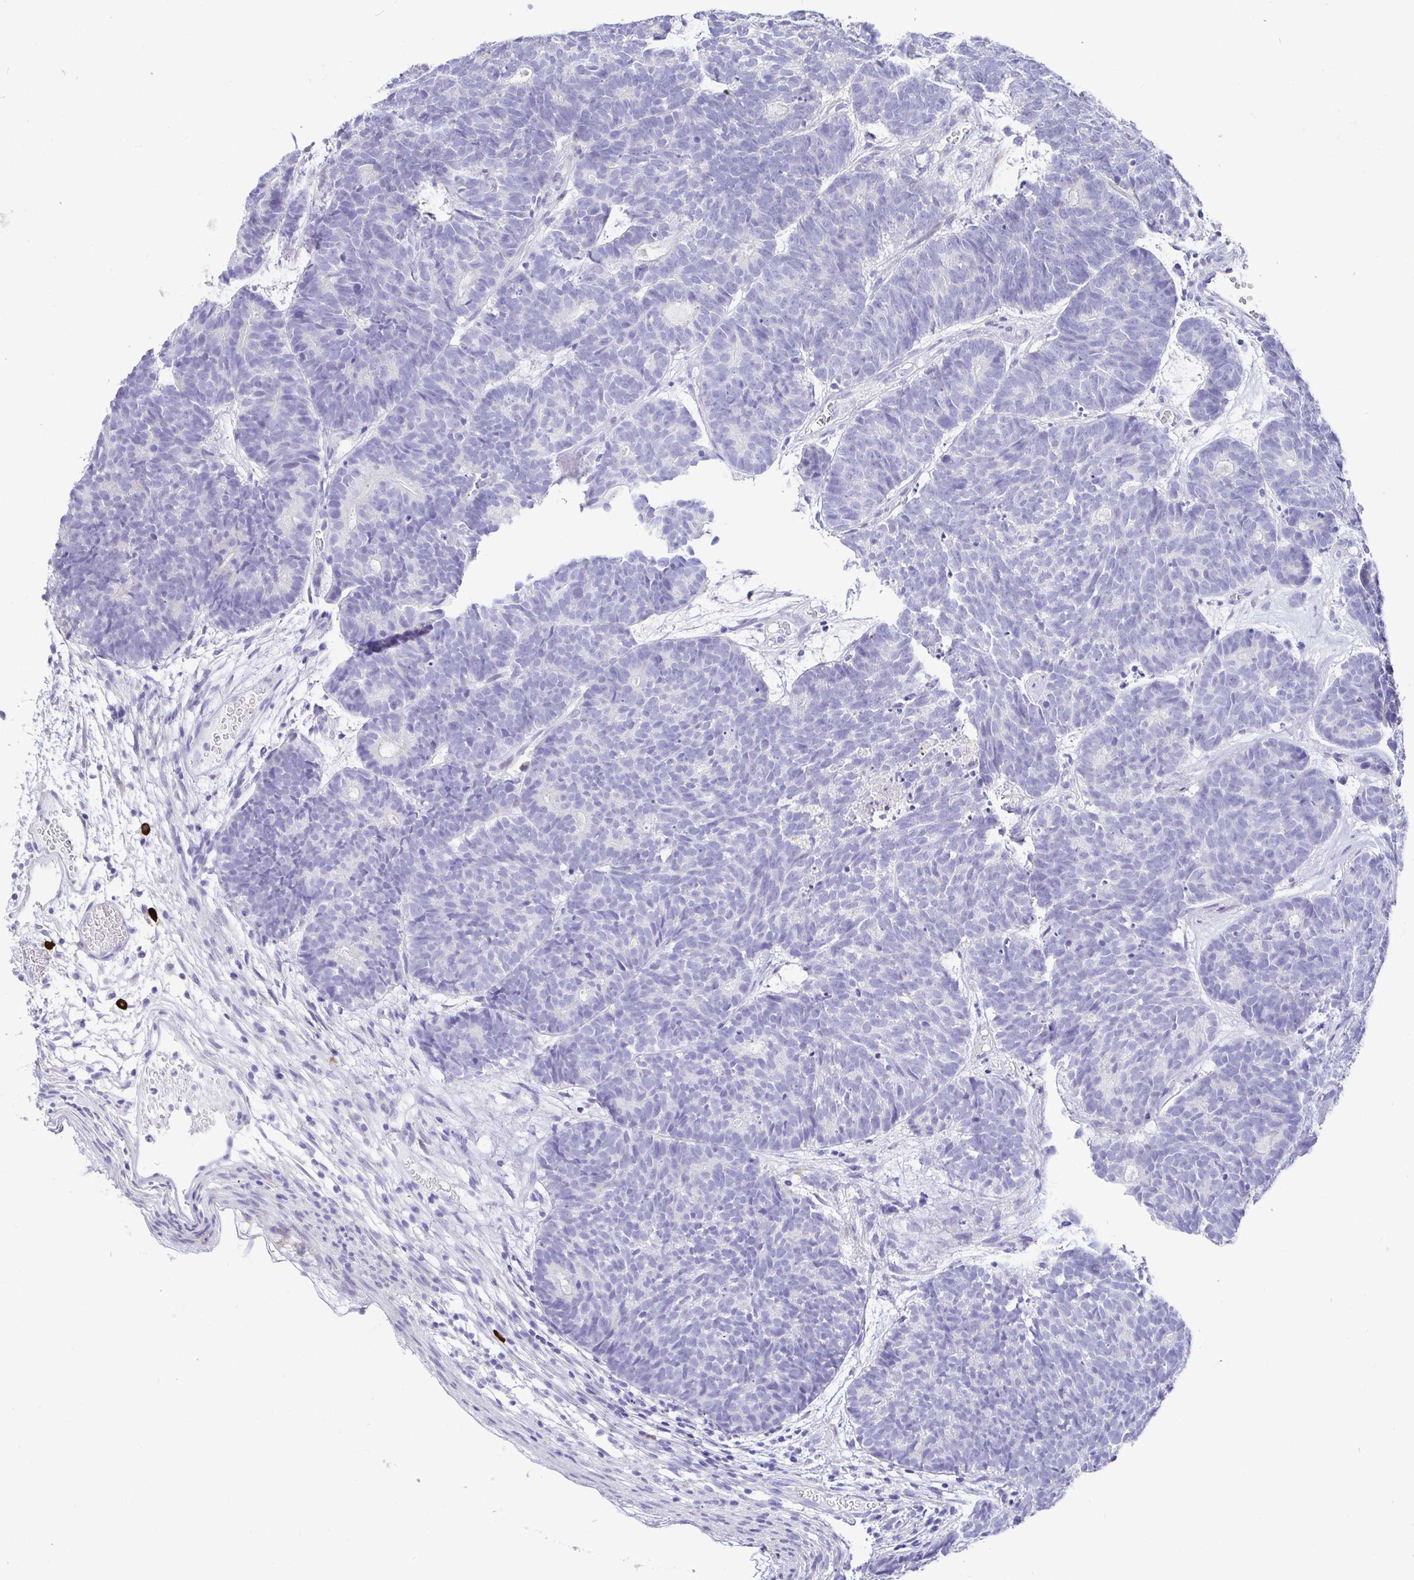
{"staining": {"intensity": "negative", "quantity": "none", "location": "none"}, "tissue": "head and neck cancer", "cell_type": "Tumor cells", "image_type": "cancer", "snomed": [{"axis": "morphology", "description": "Adenocarcinoma, NOS"}, {"axis": "topography", "description": "Head-Neck"}], "caption": "Human adenocarcinoma (head and neck) stained for a protein using immunohistochemistry demonstrates no positivity in tumor cells.", "gene": "CCDC62", "patient": {"sex": "female", "age": 81}}